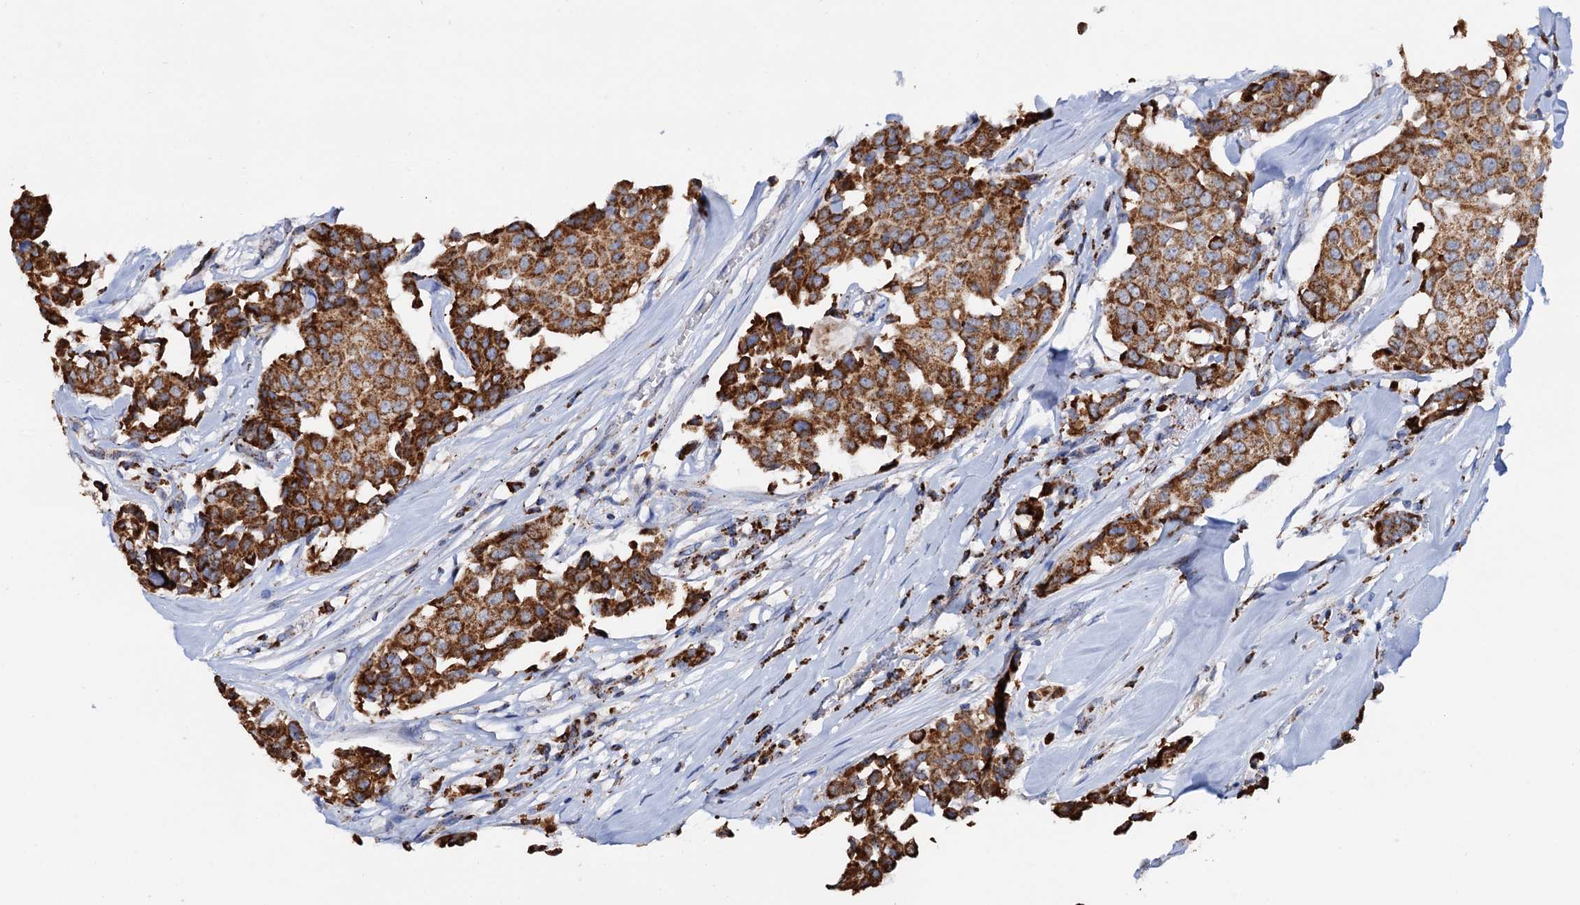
{"staining": {"intensity": "strong", "quantity": ">75%", "location": "cytoplasmic/membranous"}, "tissue": "breast cancer", "cell_type": "Tumor cells", "image_type": "cancer", "snomed": [{"axis": "morphology", "description": "Duct carcinoma"}, {"axis": "topography", "description": "Breast"}], "caption": "Protein staining displays strong cytoplasmic/membranous positivity in approximately >75% of tumor cells in breast cancer (intraductal carcinoma). Immunohistochemistry (ihc) stains the protein of interest in brown and the nuclei are stained blue.", "gene": "C2CD3", "patient": {"sex": "female", "age": 80}}